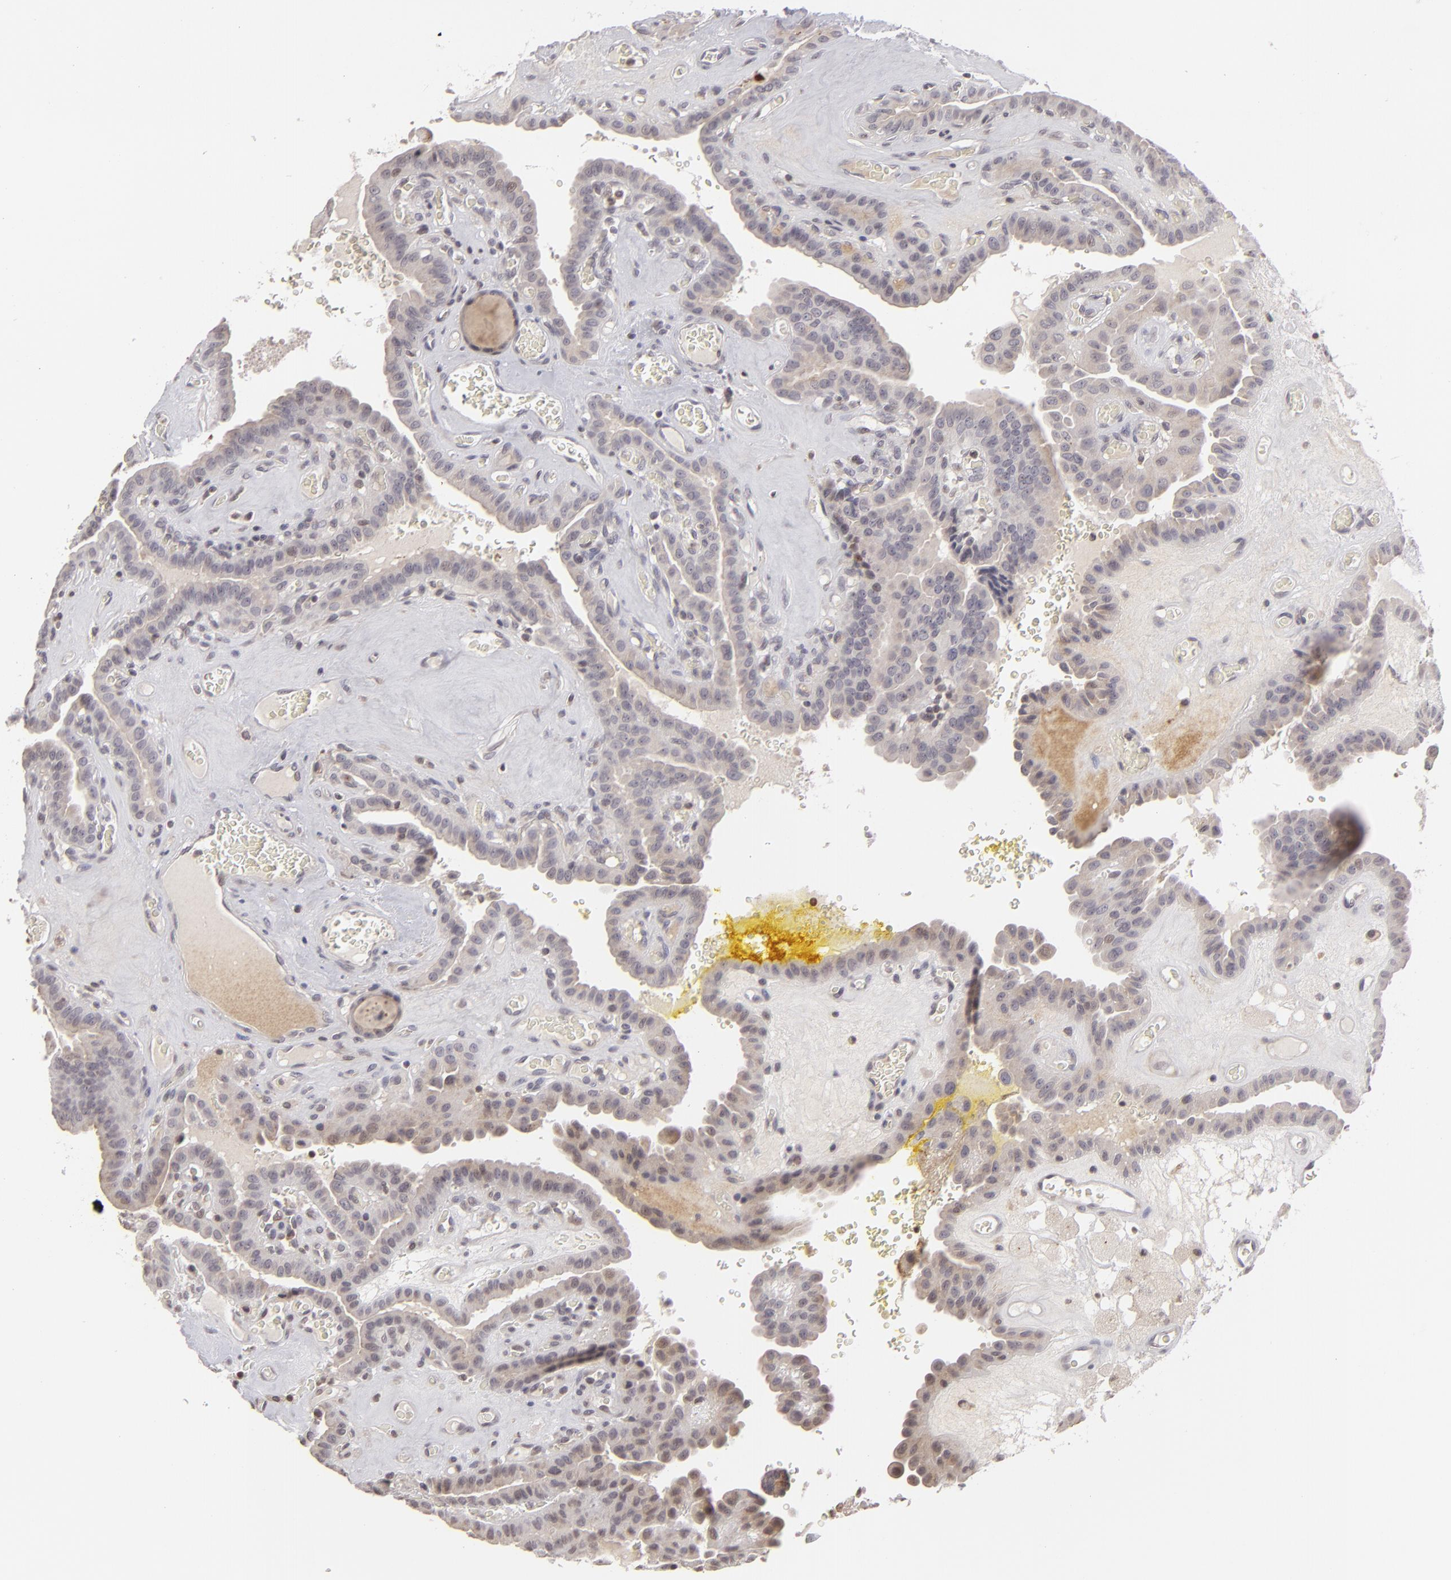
{"staining": {"intensity": "negative", "quantity": "none", "location": "none"}, "tissue": "thyroid cancer", "cell_type": "Tumor cells", "image_type": "cancer", "snomed": [{"axis": "morphology", "description": "Papillary adenocarcinoma, NOS"}, {"axis": "topography", "description": "Thyroid gland"}], "caption": "This image is of thyroid papillary adenocarcinoma stained with IHC to label a protein in brown with the nuclei are counter-stained blue. There is no positivity in tumor cells.", "gene": "CLDN2", "patient": {"sex": "male", "age": 87}}